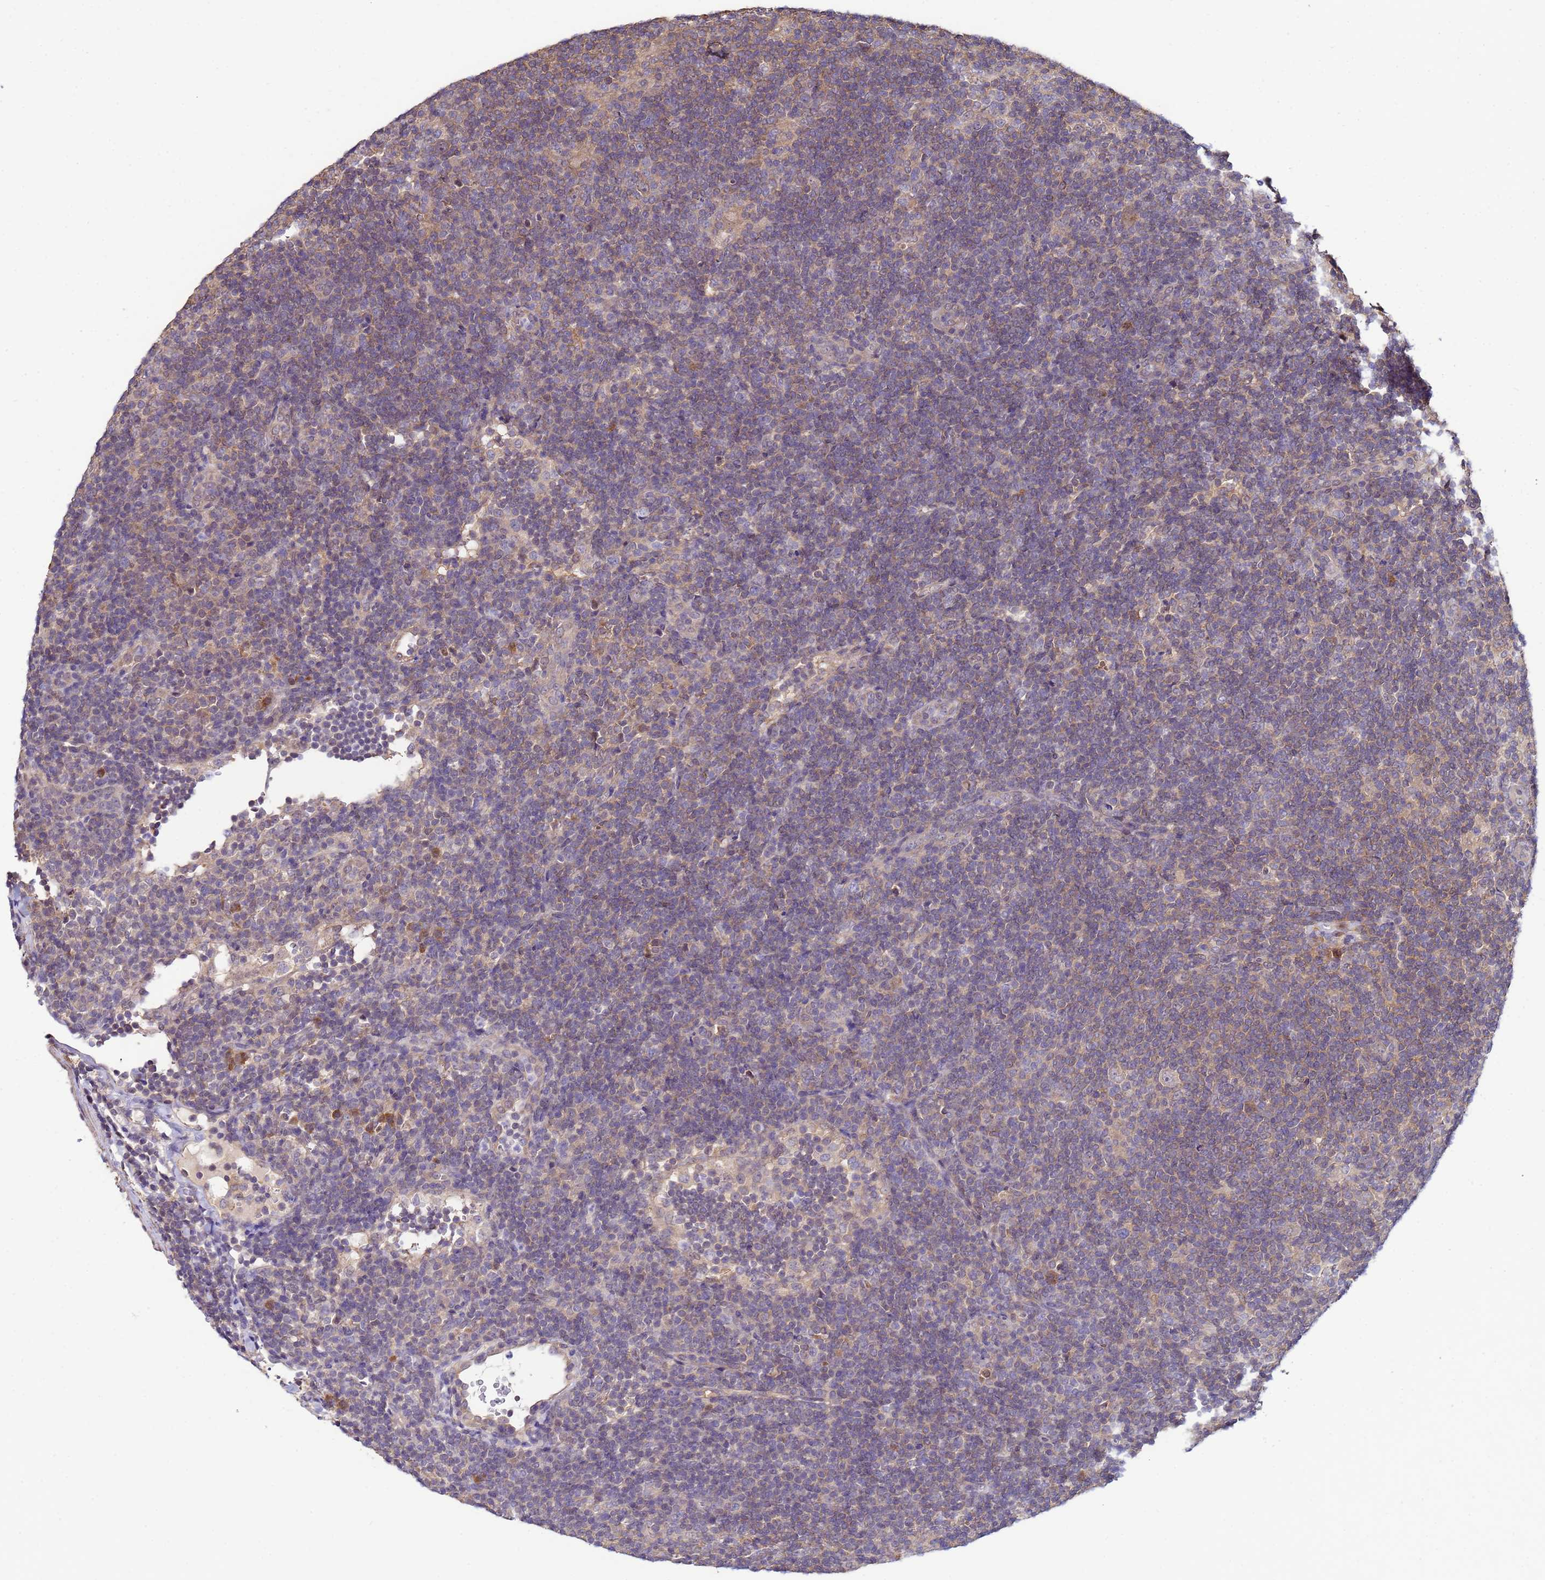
{"staining": {"intensity": "negative", "quantity": "none", "location": "none"}, "tissue": "lymphoma", "cell_type": "Tumor cells", "image_type": "cancer", "snomed": [{"axis": "morphology", "description": "Hodgkin's disease, NOS"}, {"axis": "topography", "description": "Lymph node"}], "caption": "Protein analysis of Hodgkin's disease displays no significant expression in tumor cells.", "gene": "NAXE", "patient": {"sex": "female", "age": 57}}